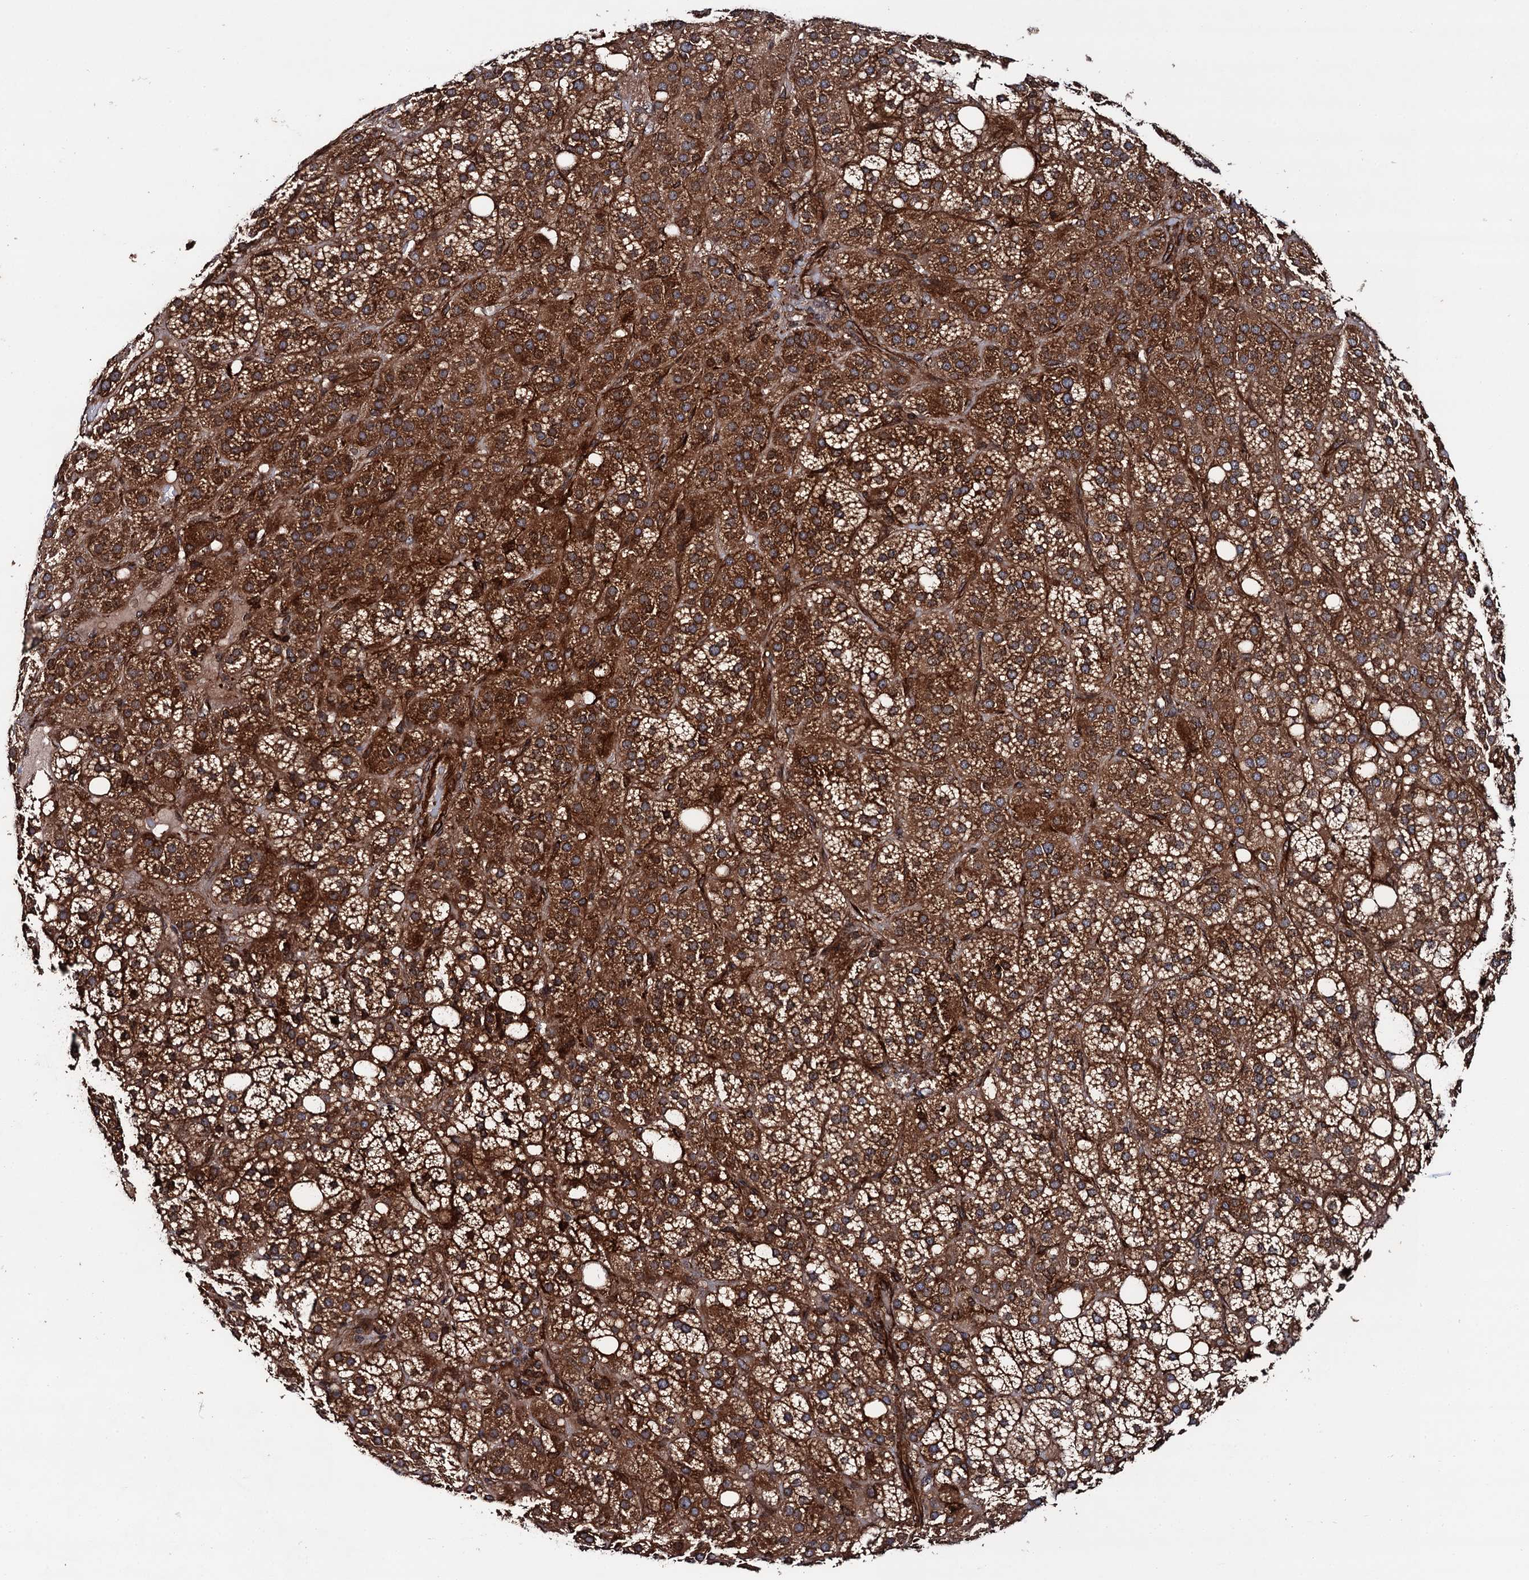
{"staining": {"intensity": "strong", "quantity": ">75%", "location": "cytoplasmic/membranous"}, "tissue": "adrenal gland", "cell_type": "Glandular cells", "image_type": "normal", "snomed": [{"axis": "morphology", "description": "Normal tissue, NOS"}, {"axis": "topography", "description": "Adrenal gland"}], "caption": "Protein analysis of unremarkable adrenal gland displays strong cytoplasmic/membranous staining in about >75% of glandular cells. (brown staining indicates protein expression, while blue staining denotes nuclei).", "gene": "BORA", "patient": {"sex": "female", "age": 59}}